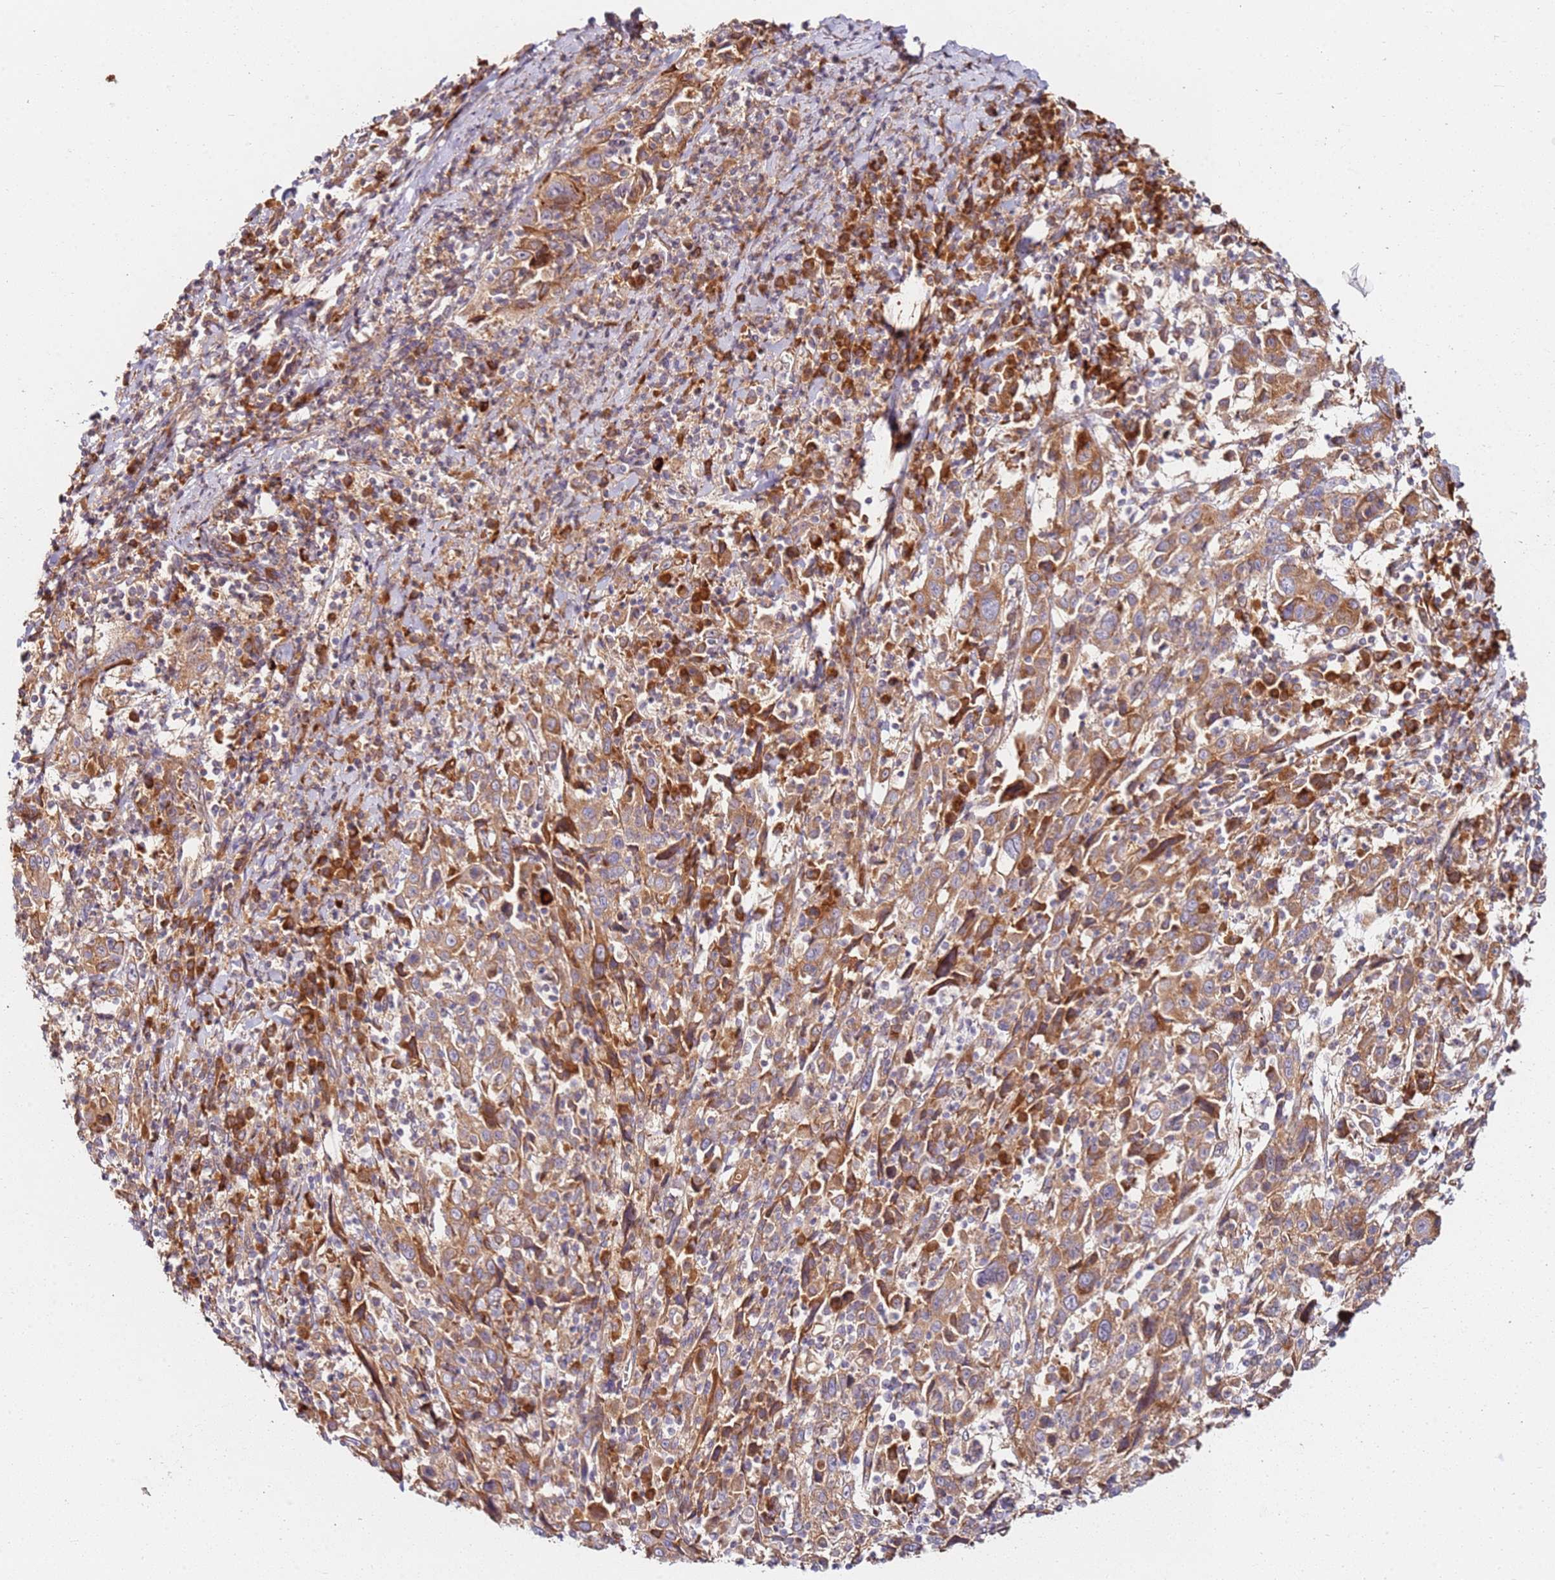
{"staining": {"intensity": "moderate", "quantity": ">75%", "location": "cytoplasmic/membranous"}, "tissue": "cervical cancer", "cell_type": "Tumor cells", "image_type": "cancer", "snomed": [{"axis": "morphology", "description": "Squamous cell carcinoma, NOS"}, {"axis": "topography", "description": "Cervix"}], "caption": "Approximately >75% of tumor cells in human cervical squamous cell carcinoma demonstrate moderate cytoplasmic/membranous protein expression as visualized by brown immunohistochemical staining.", "gene": "RPS3A", "patient": {"sex": "female", "age": 46}}